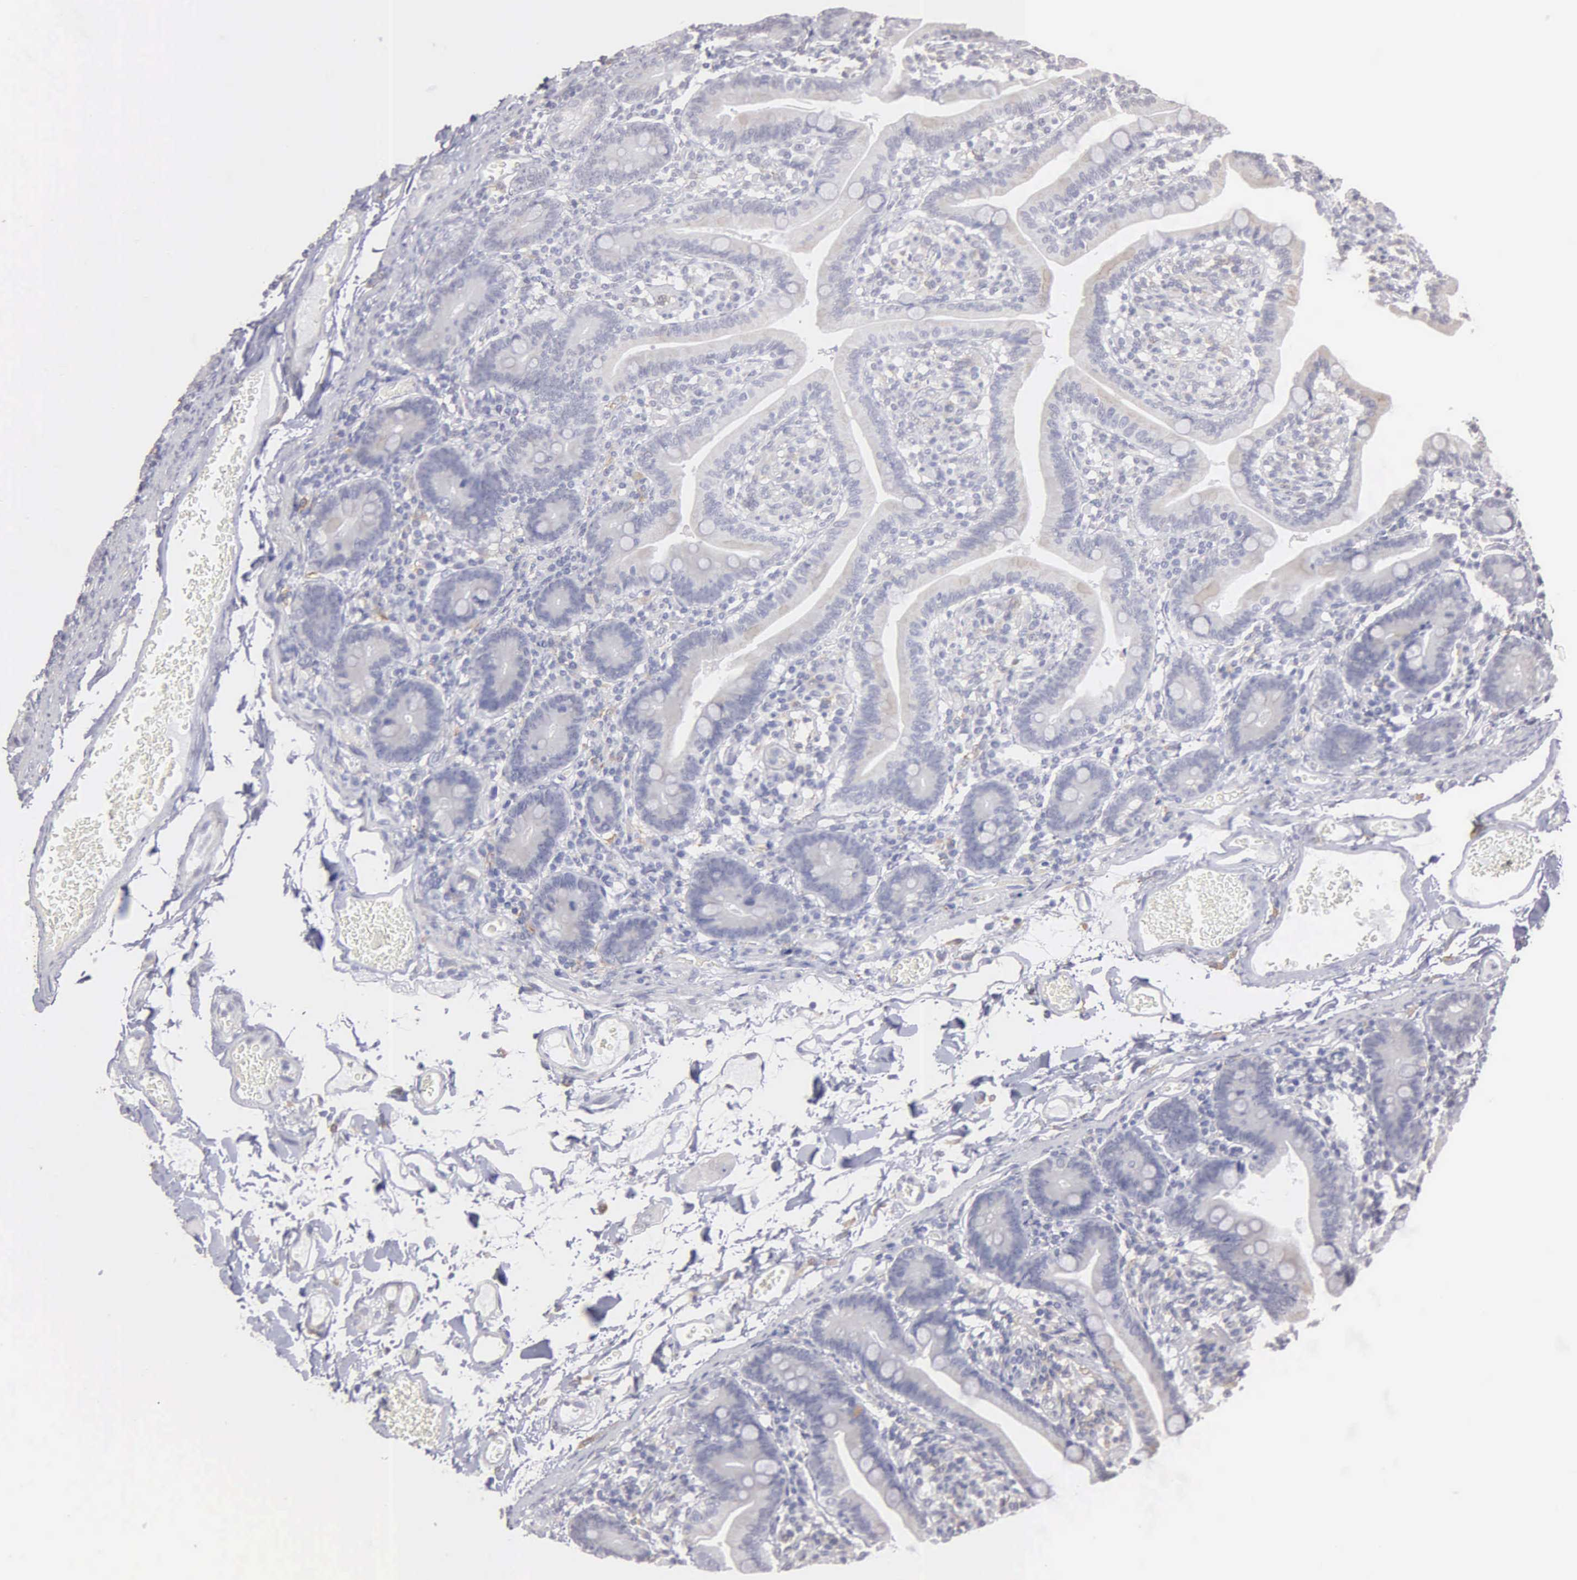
{"staining": {"intensity": "negative", "quantity": "none", "location": "none"}, "tissue": "duodenum", "cell_type": "Glandular cells", "image_type": "normal", "snomed": [{"axis": "morphology", "description": "Normal tissue, NOS"}, {"axis": "topography", "description": "Duodenum"}], "caption": "Immunohistochemistry (IHC) image of benign duodenum: human duodenum stained with DAB exhibits no significant protein positivity in glandular cells. (Stains: DAB immunohistochemistry with hematoxylin counter stain, Microscopy: brightfield microscopy at high magnification).", "gene": "LIN52", "patient": {"sex": "female", "age": 75}}